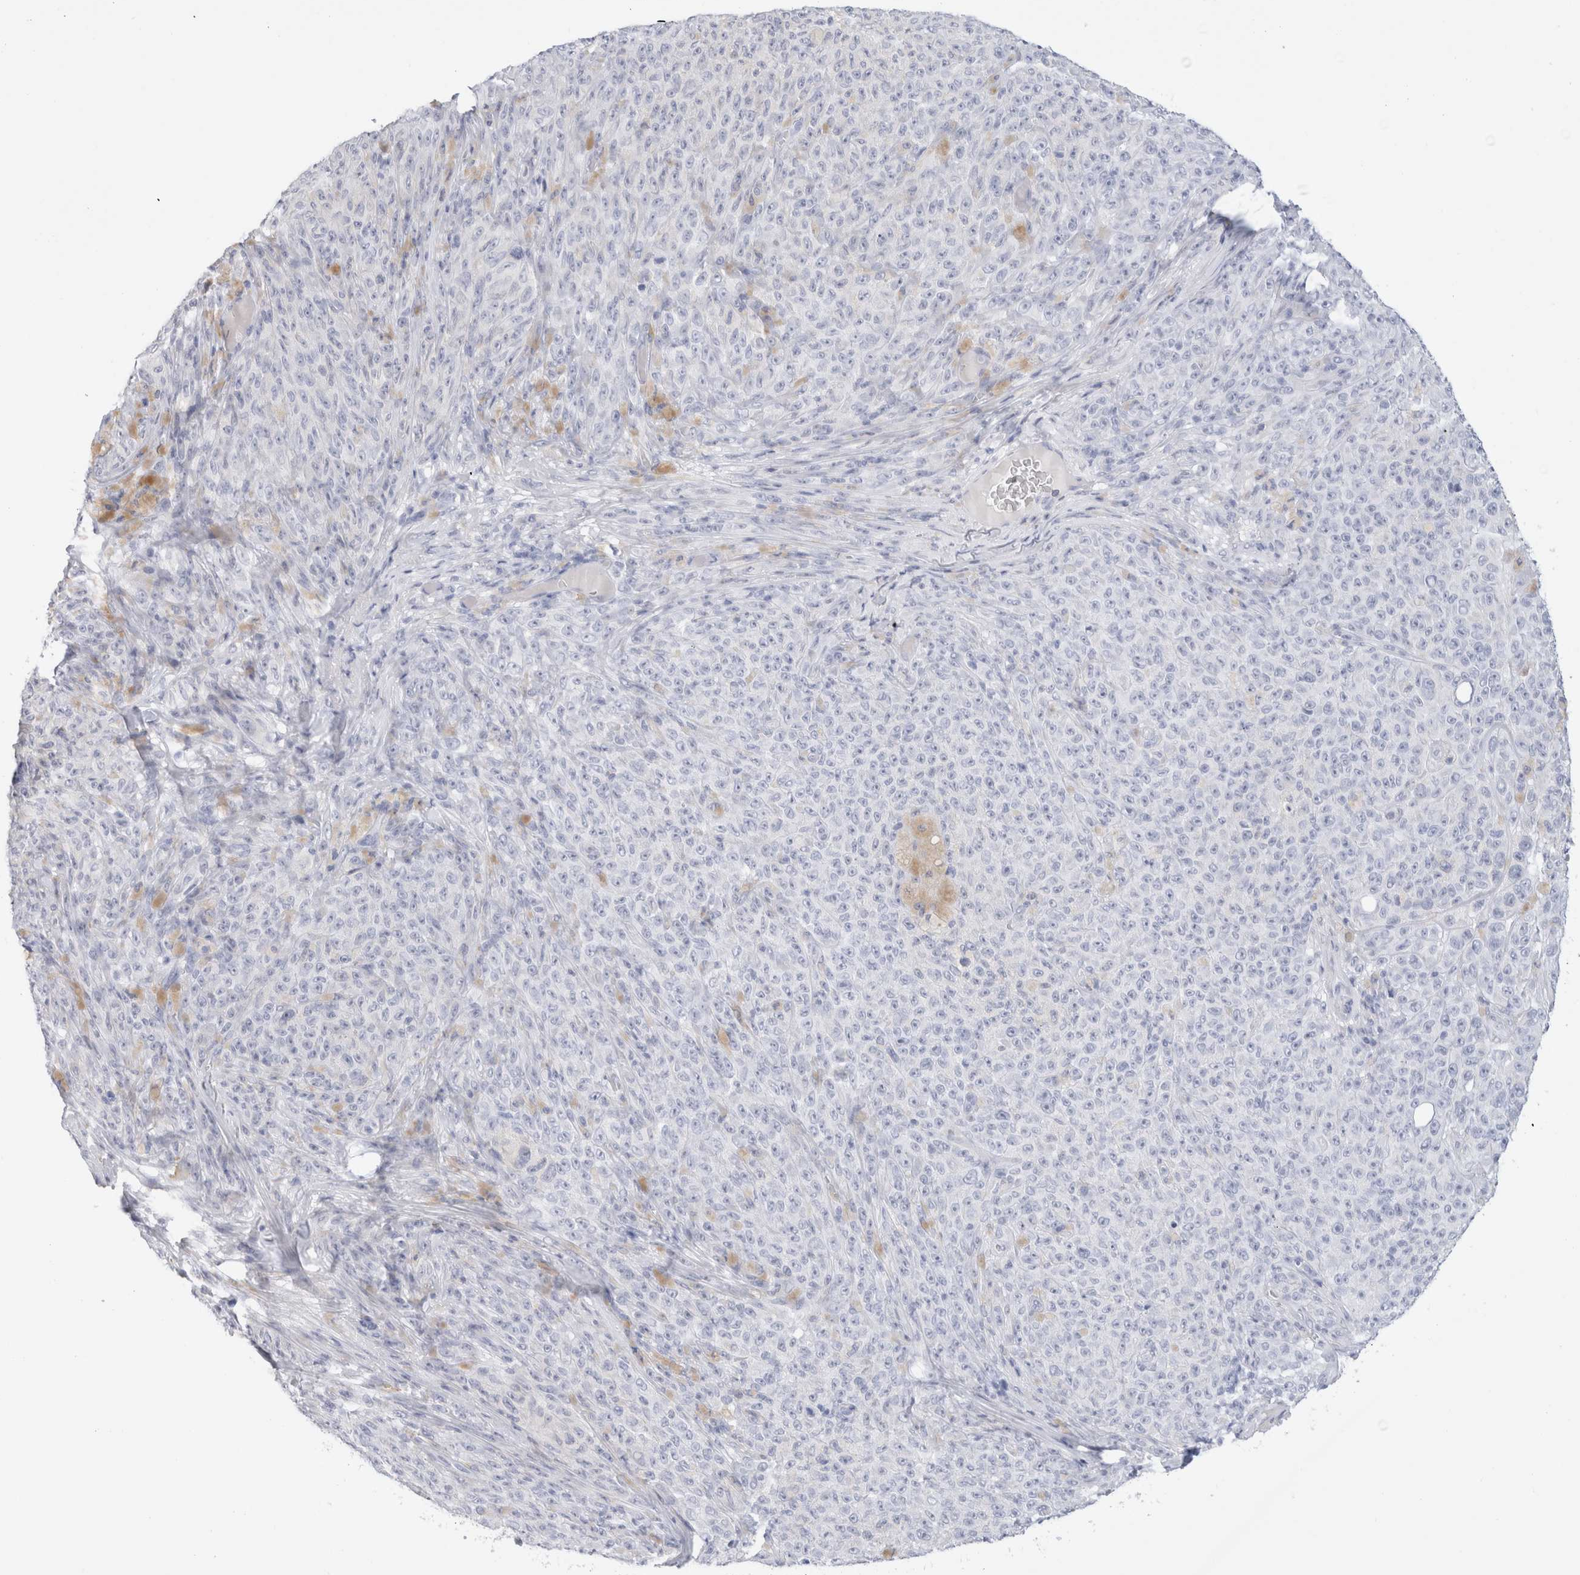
{"staining": {"intensity": "negative", "quantity": "none", "location": "none"}, "tissue": "melanoma", "cell_type": "Tumor cells", "image_type": "cancer", "snomed": [{"axis": "morphology", "description": "Malignant melanoma, NOS"}, {"axis": "topography", "description": "Skin"}], "caption": "IHC micrograph of melanoma stained for a protein (brown), which reveals no expression in tumor cells.", "gene": "MUC15", "patient": {"sex": "female", "age": 82}}